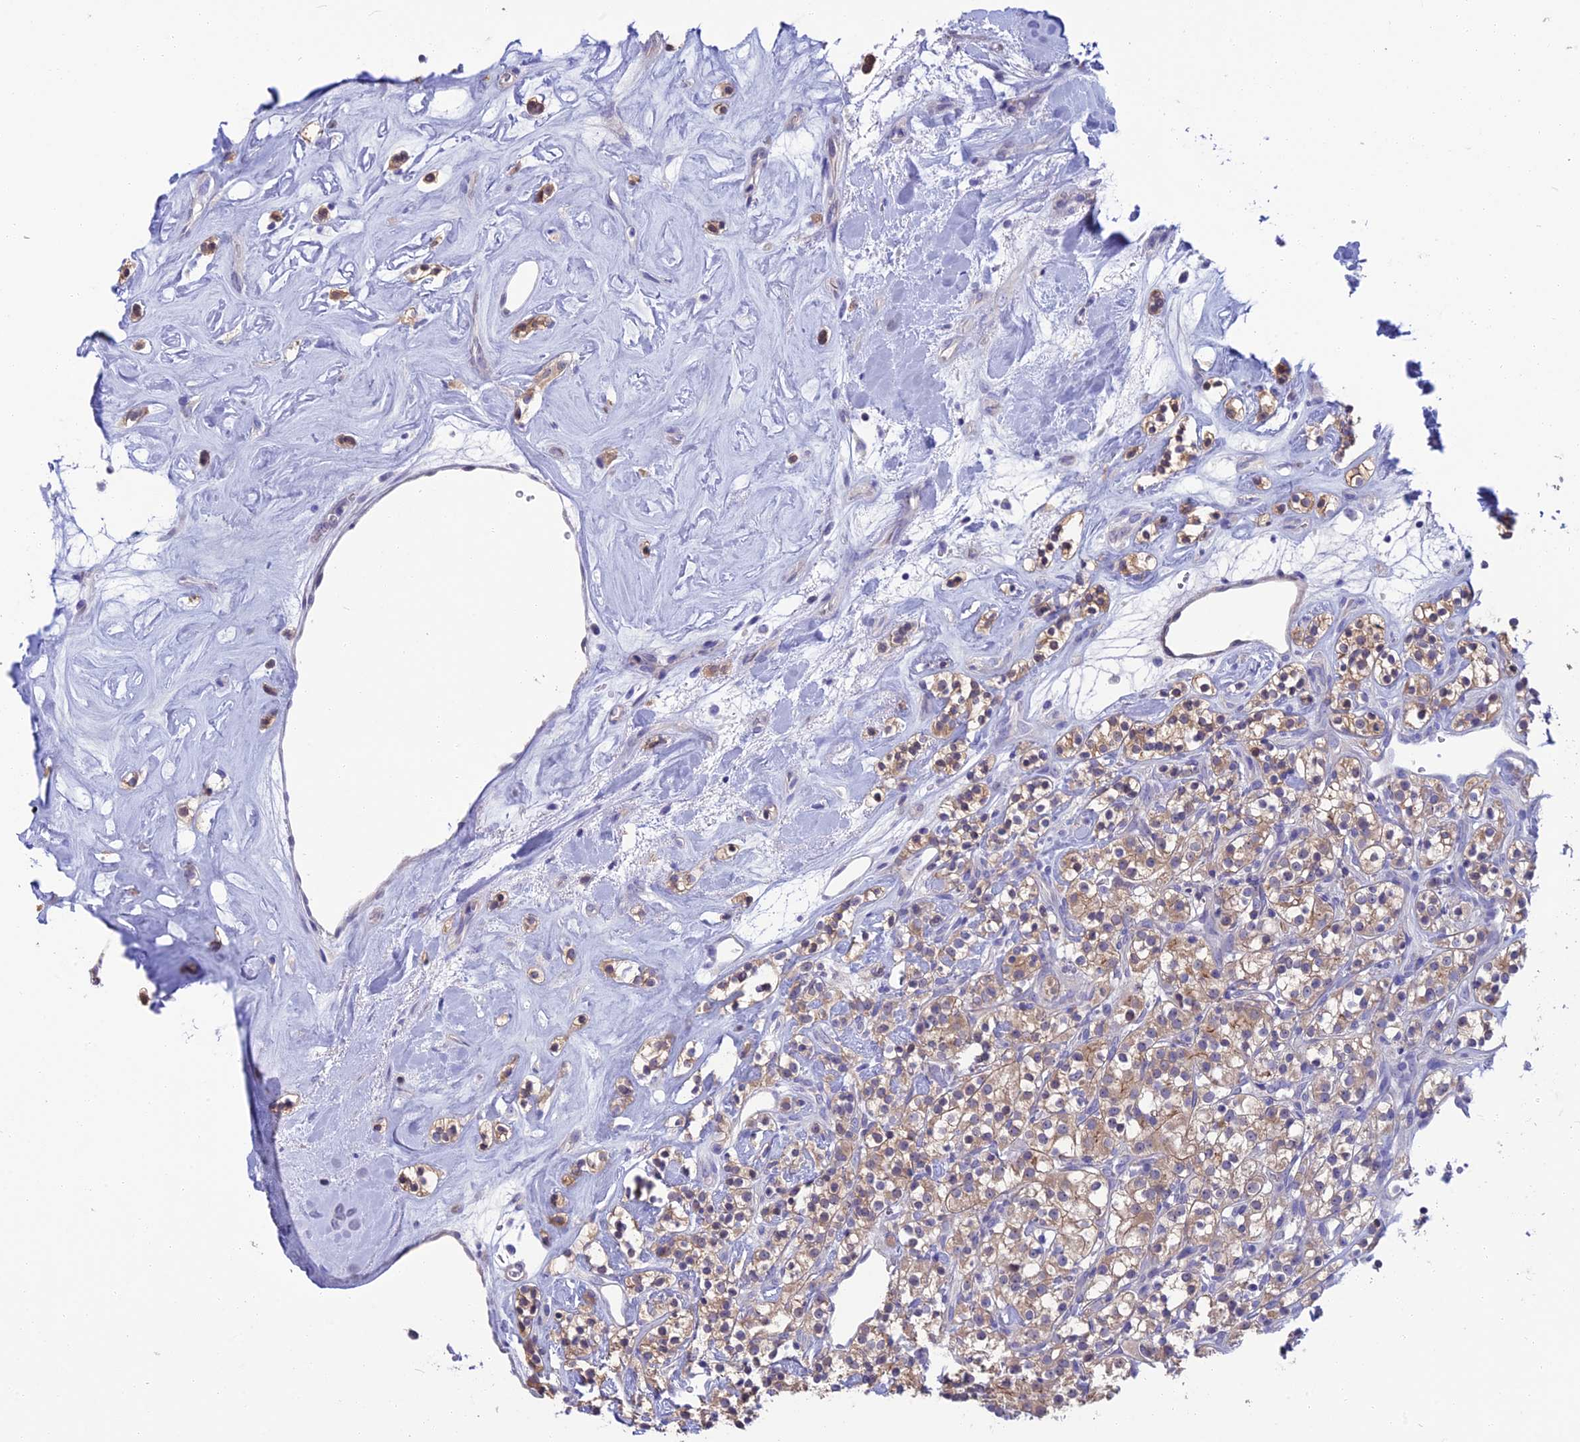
{"staining": {"intensity": "weak", "quantity": ">75%", "location": "cytoplasmic/membranous"}, "tissue": "renal cancer", "cell_type": "Tumor cells", "image_type": "cancer", "snomed": [{"axis": "morphology", "description": "Adenocarcinoma, NOS"}, {"axis": "topography", "description": "Kidney"}], "caption": "IHC histopathology image of neoplastic tissue: renal cancer stained using immunohistochemistry exhibits low levels of weak protein expression localized specifically in the cytoplasmic/membranous of tumor cells, appearing as a cytoplasmic/membranous brown color.", "gene": "SNAP91", "patient": {"sex": "male", "age": 77}}